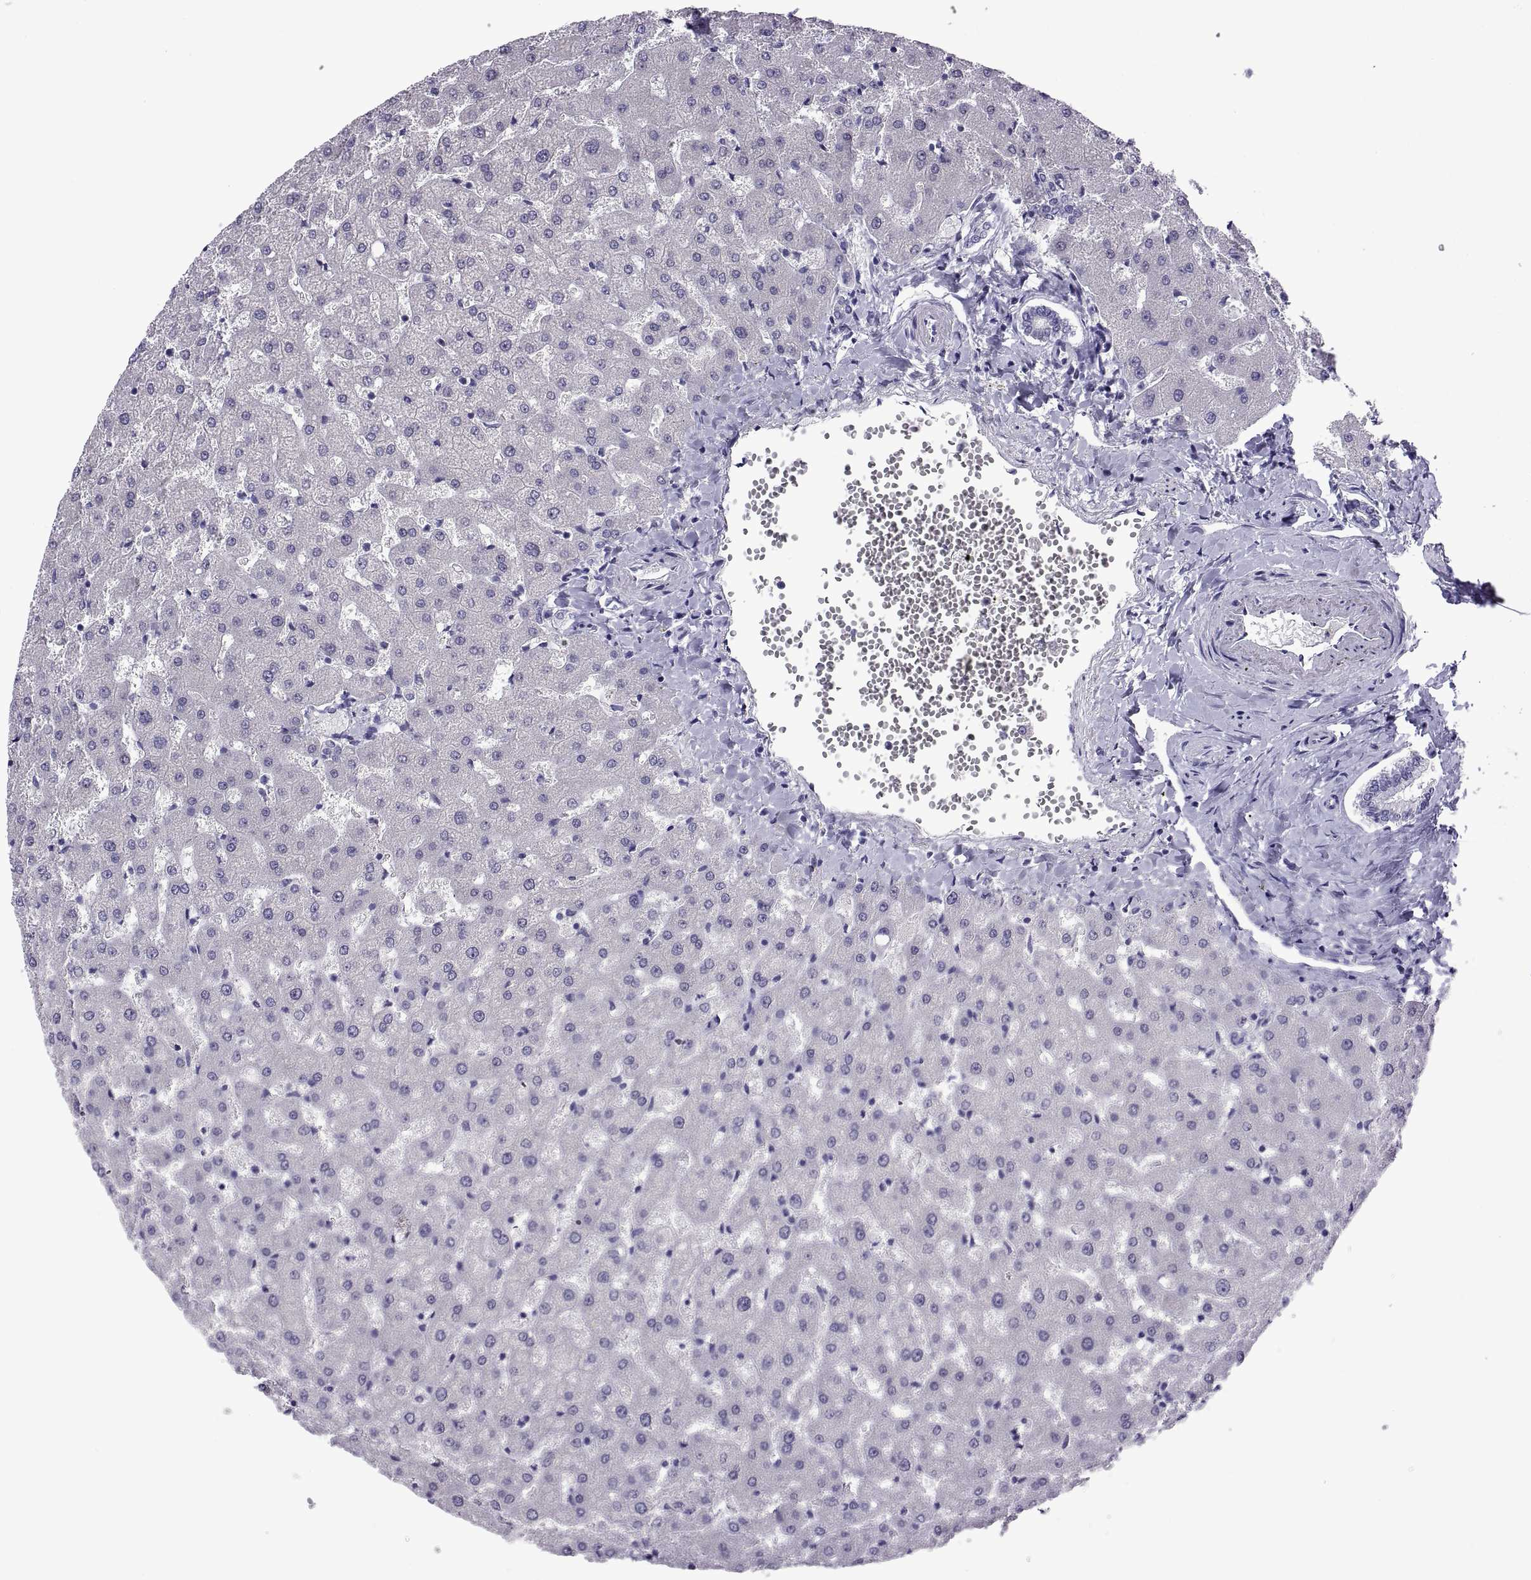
{"staining": {"intensity": "negative", "quantity": "none", "location": "none"}, "tissue": "liver", "cell_type": "Cholangiocytes", "image_type": "normal", "snomed": [{"axis": "morphology", "description": "Normal tissue, NOS"}, {"axis": "topography", "description": "Liver"}], "caption": "High magnification brightfield microscopy of normal liver stained with DAB (3,3'-diaminobenzidine) (brown) and counterstained with hematoxylin (blue): cholangiocytes show no significant positivity.", "gene": "SPDYE10", "patient": {"sex": "female", "age": 50}}